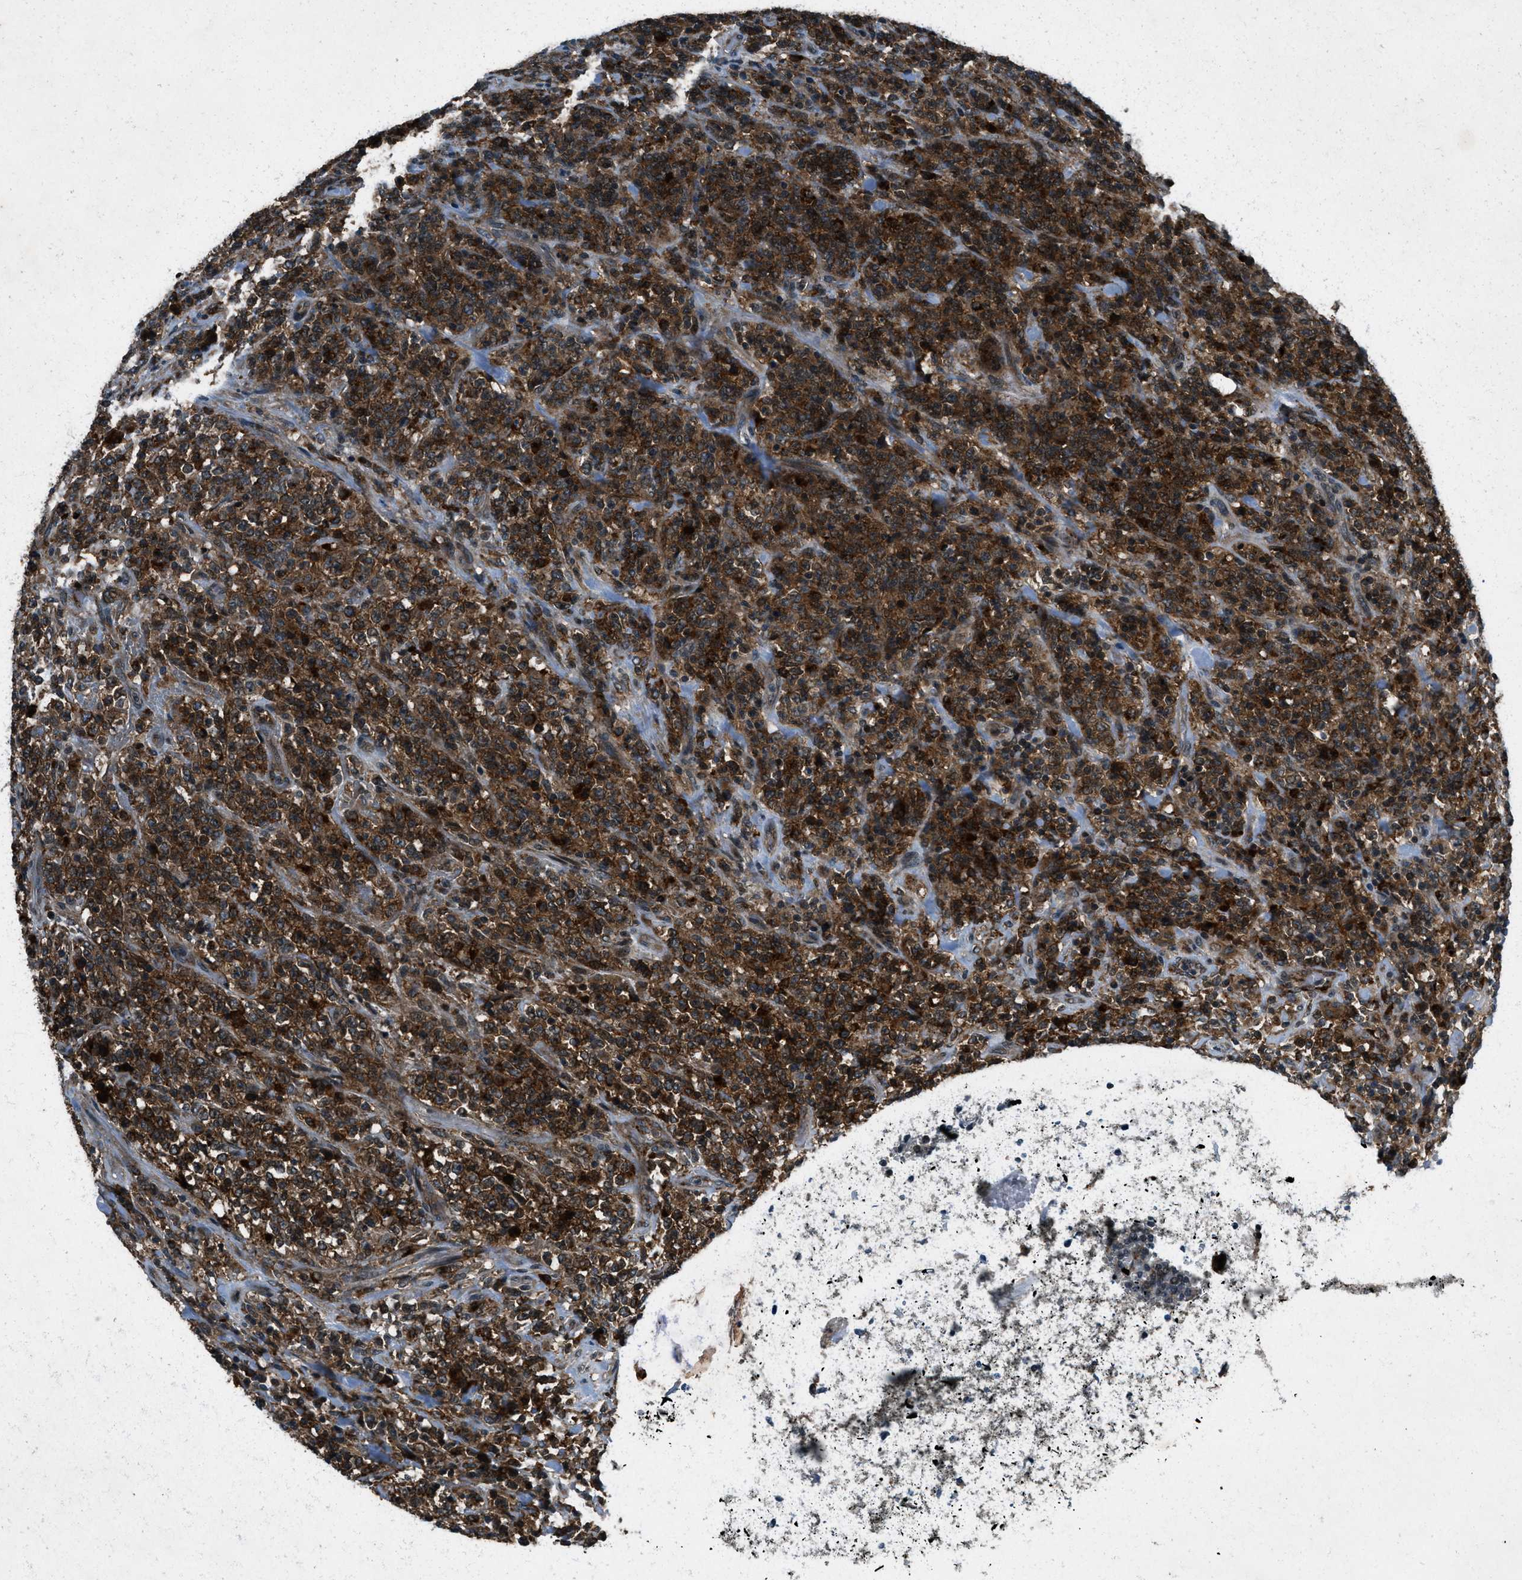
{"staining": {"intensity": "strong", "quantity": ">75%", "location": "cytoplasmic/membranous"}, "tissue": "lymphoma", "cell_type": "Tumor cells", "image_type": "cancer", "snomed": [{"axis": "morphology", "description": "Malignant lymphoma, non-Hodgkin's type, High grade"}, {"axis": "topography", "description": "Soft tissue"}], "caption": "DAB immunohistochemical staining of human lymphoma demonstrates strong cytoplasmic/membranous protein staining in approximately >75% of tumor cells. (Brightfield microscopy of DAB IHC at high magnification).", "gene": "EPSTI1", "patient": {"sex": "male", "age": 18}}